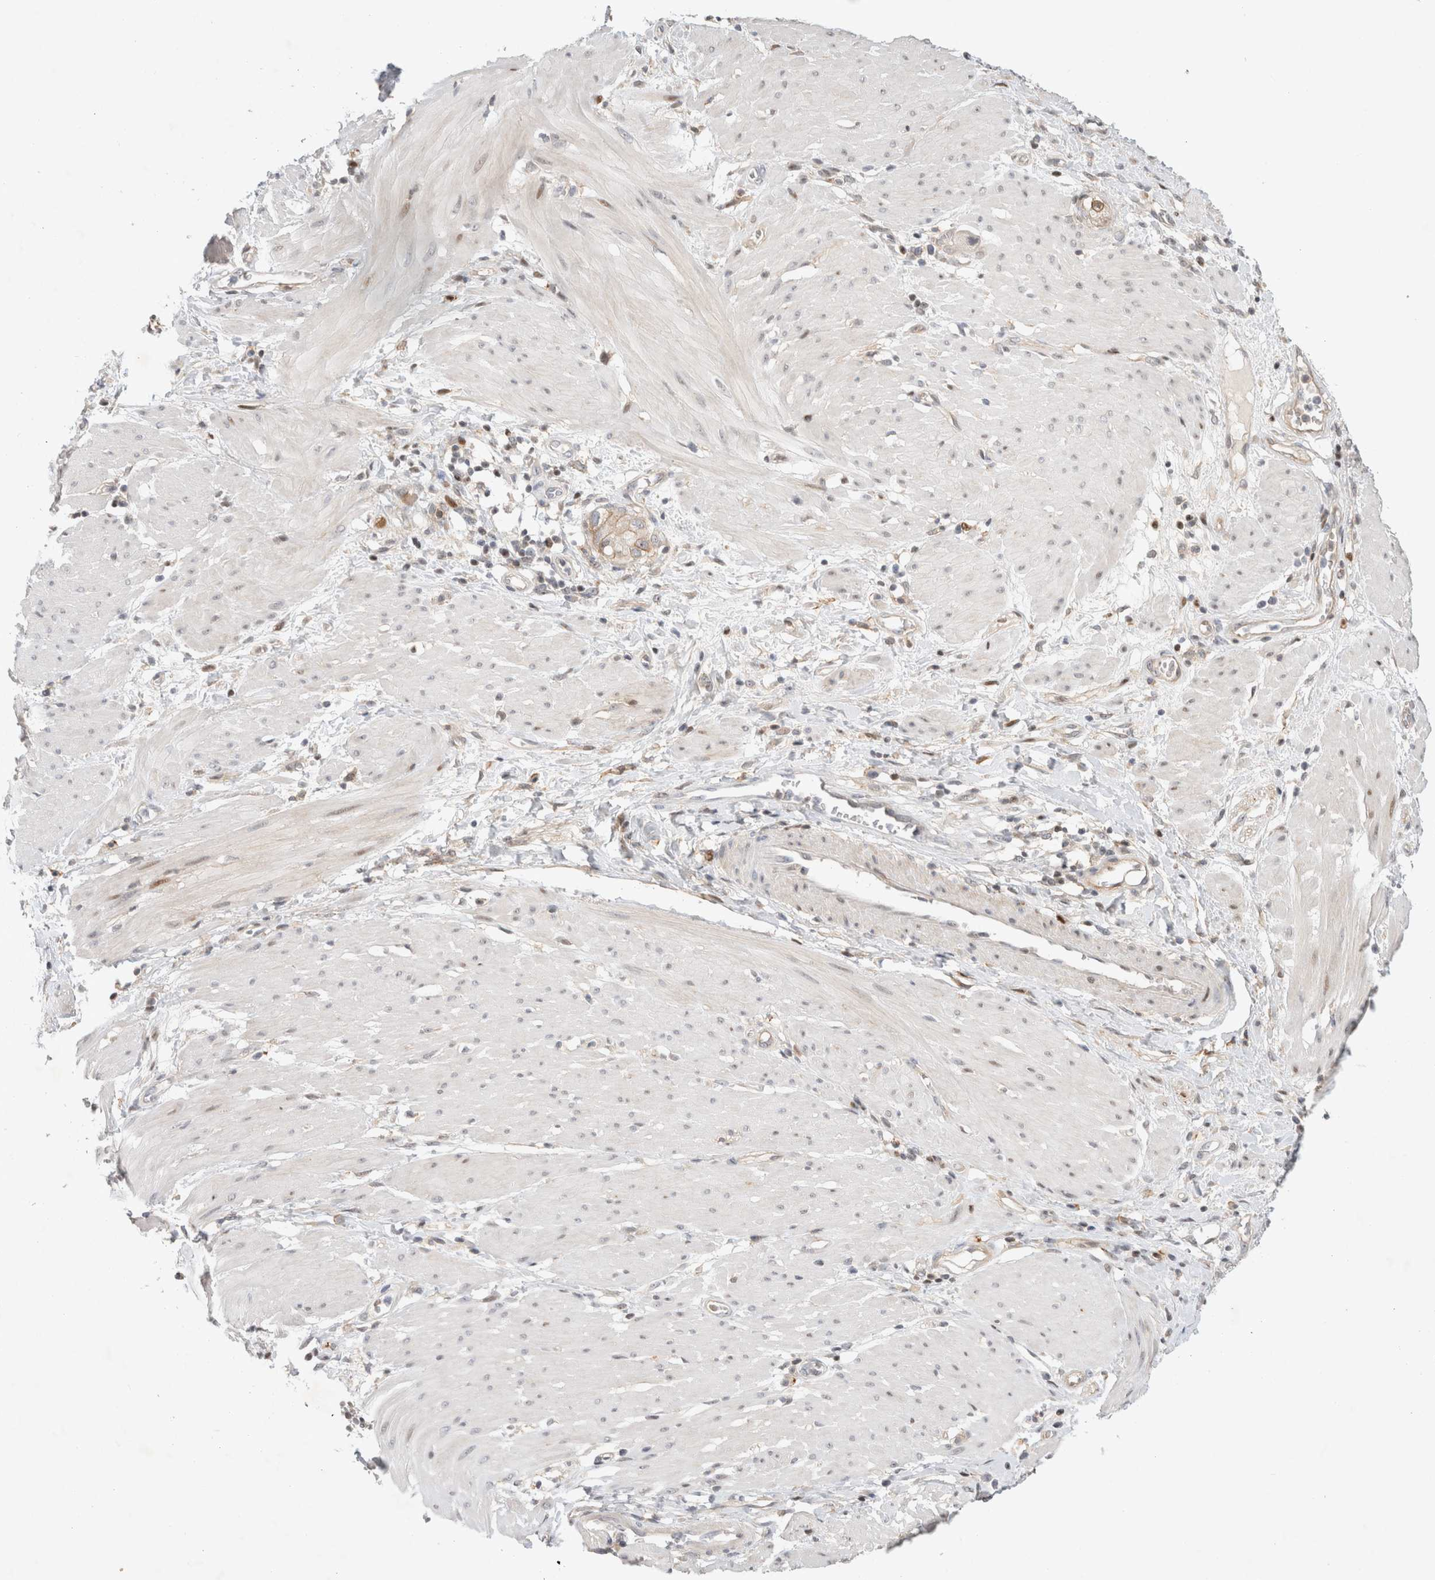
{"staining": {"intensity": "weak", "quantity": ">75%", "location": "cytoplasmic/membranous"}, "tissue": "stomach cancer", "cell_type": "Tumor cells", "image_type": "cancer", "snomed": [{"axis": "morphology", "description": "Adenocarcinoma, NOS"}, {"axis": "topography", "description": "Stomach"}, {"axis": "topography", "description": "Stomach, lower"}], "caption": "Protein staining by immunohistochemistry (IHC) demonstrates weak cytoplasmic/membranous expression in approximately >75% of tumor cells in stomach cancer (adenocarcinoma).", "gene": "TCF4", "patient": {"sex": "female", "age": 48}}